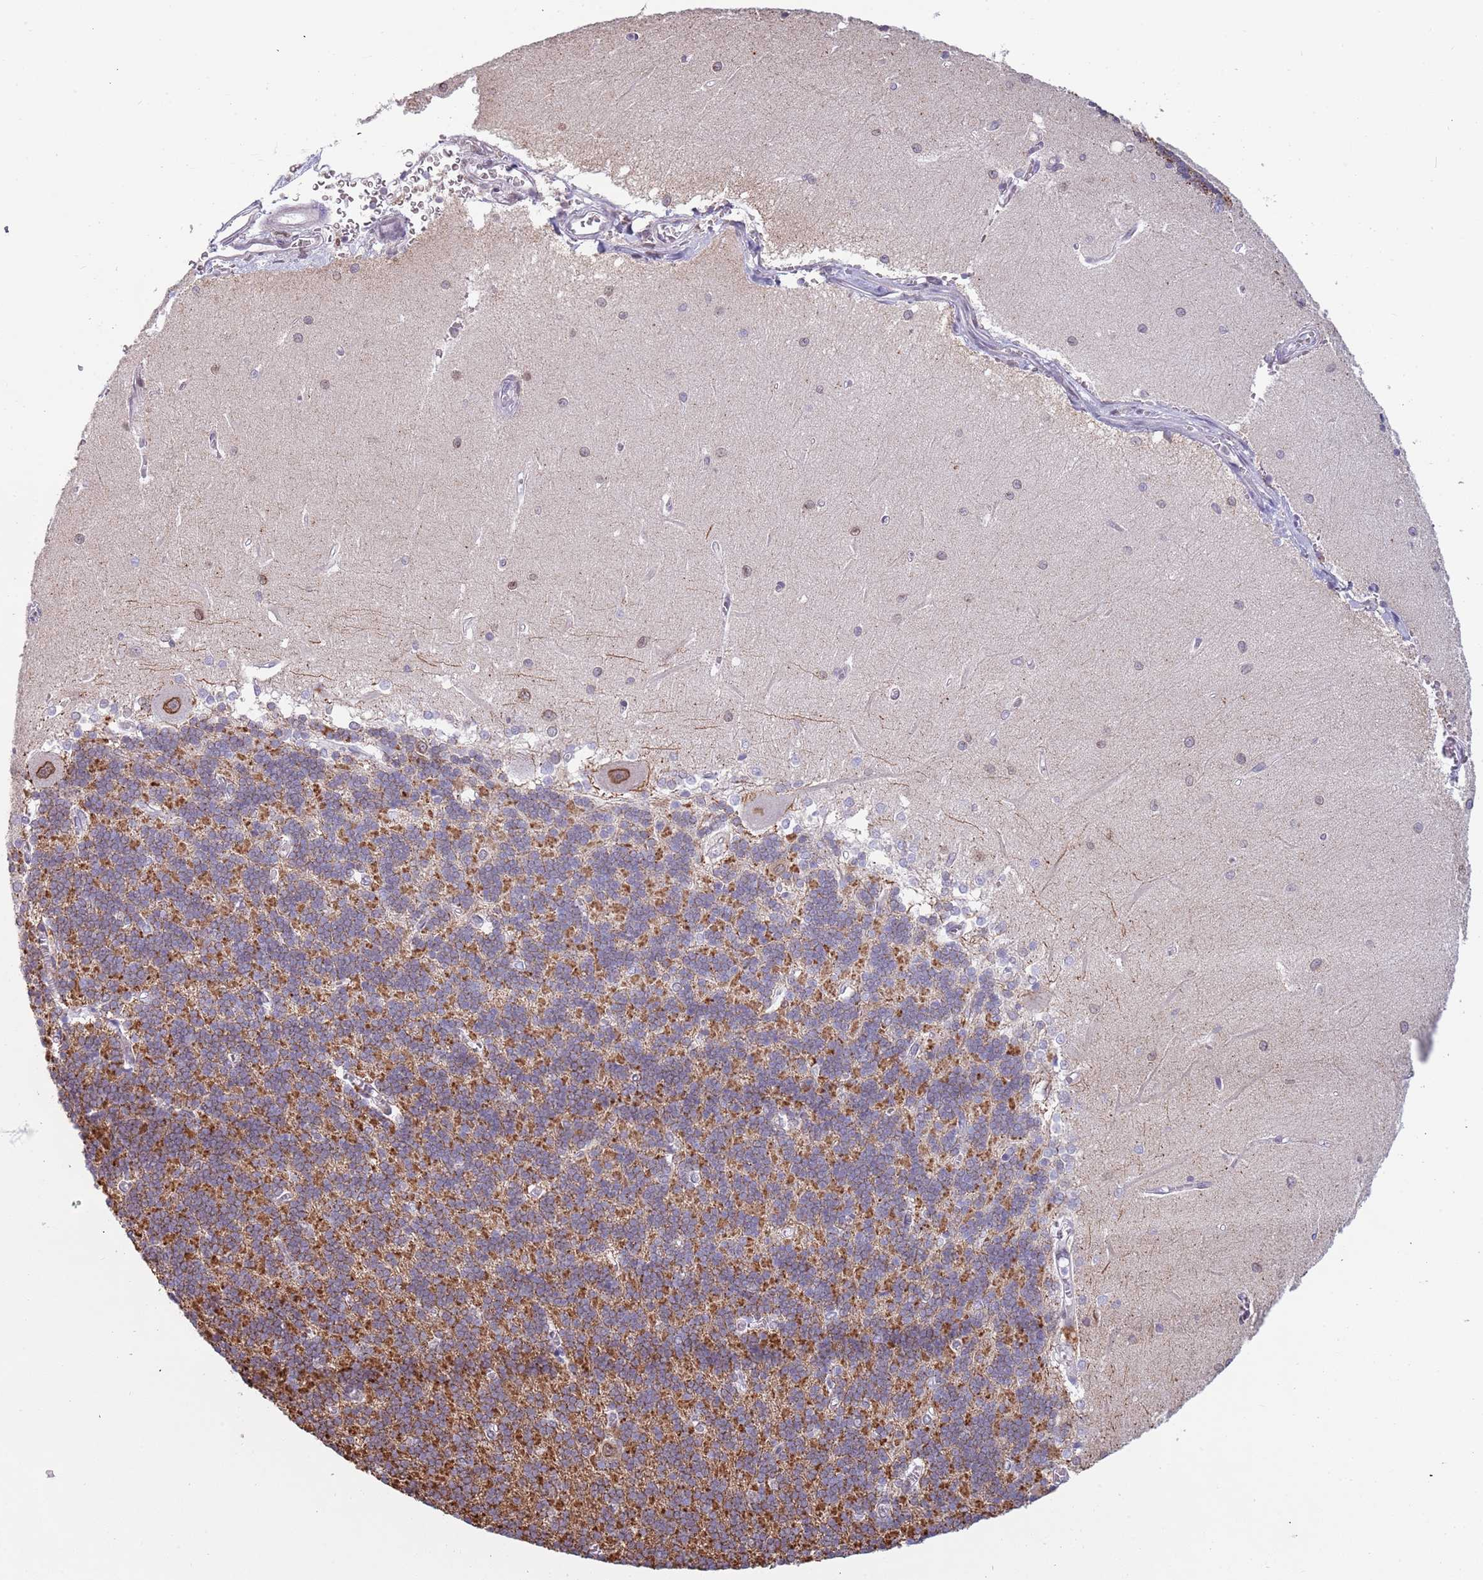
{"staining": {"intensity": "moderate", "quantity": "<25%", "location": "cytoplasmic/membranous"}, "tissue": "cerebellum", "cell_type": "Cells in granular layer", "image_type": "normal", "snomed": [{"axis": "morphology", "description": "Normal tissue, NOS"}, {"axis": "topography", "description": "Cerebellum"}], "caption": "Cerebellum stained with DAB immunohistochemistry (IHC) displays low levels of moderate cytoplasmic/membranous staining in about <25% of cells in granular layer.", "gene": "KLHDC2", "patient": {"sex": "male", "age": 37}}